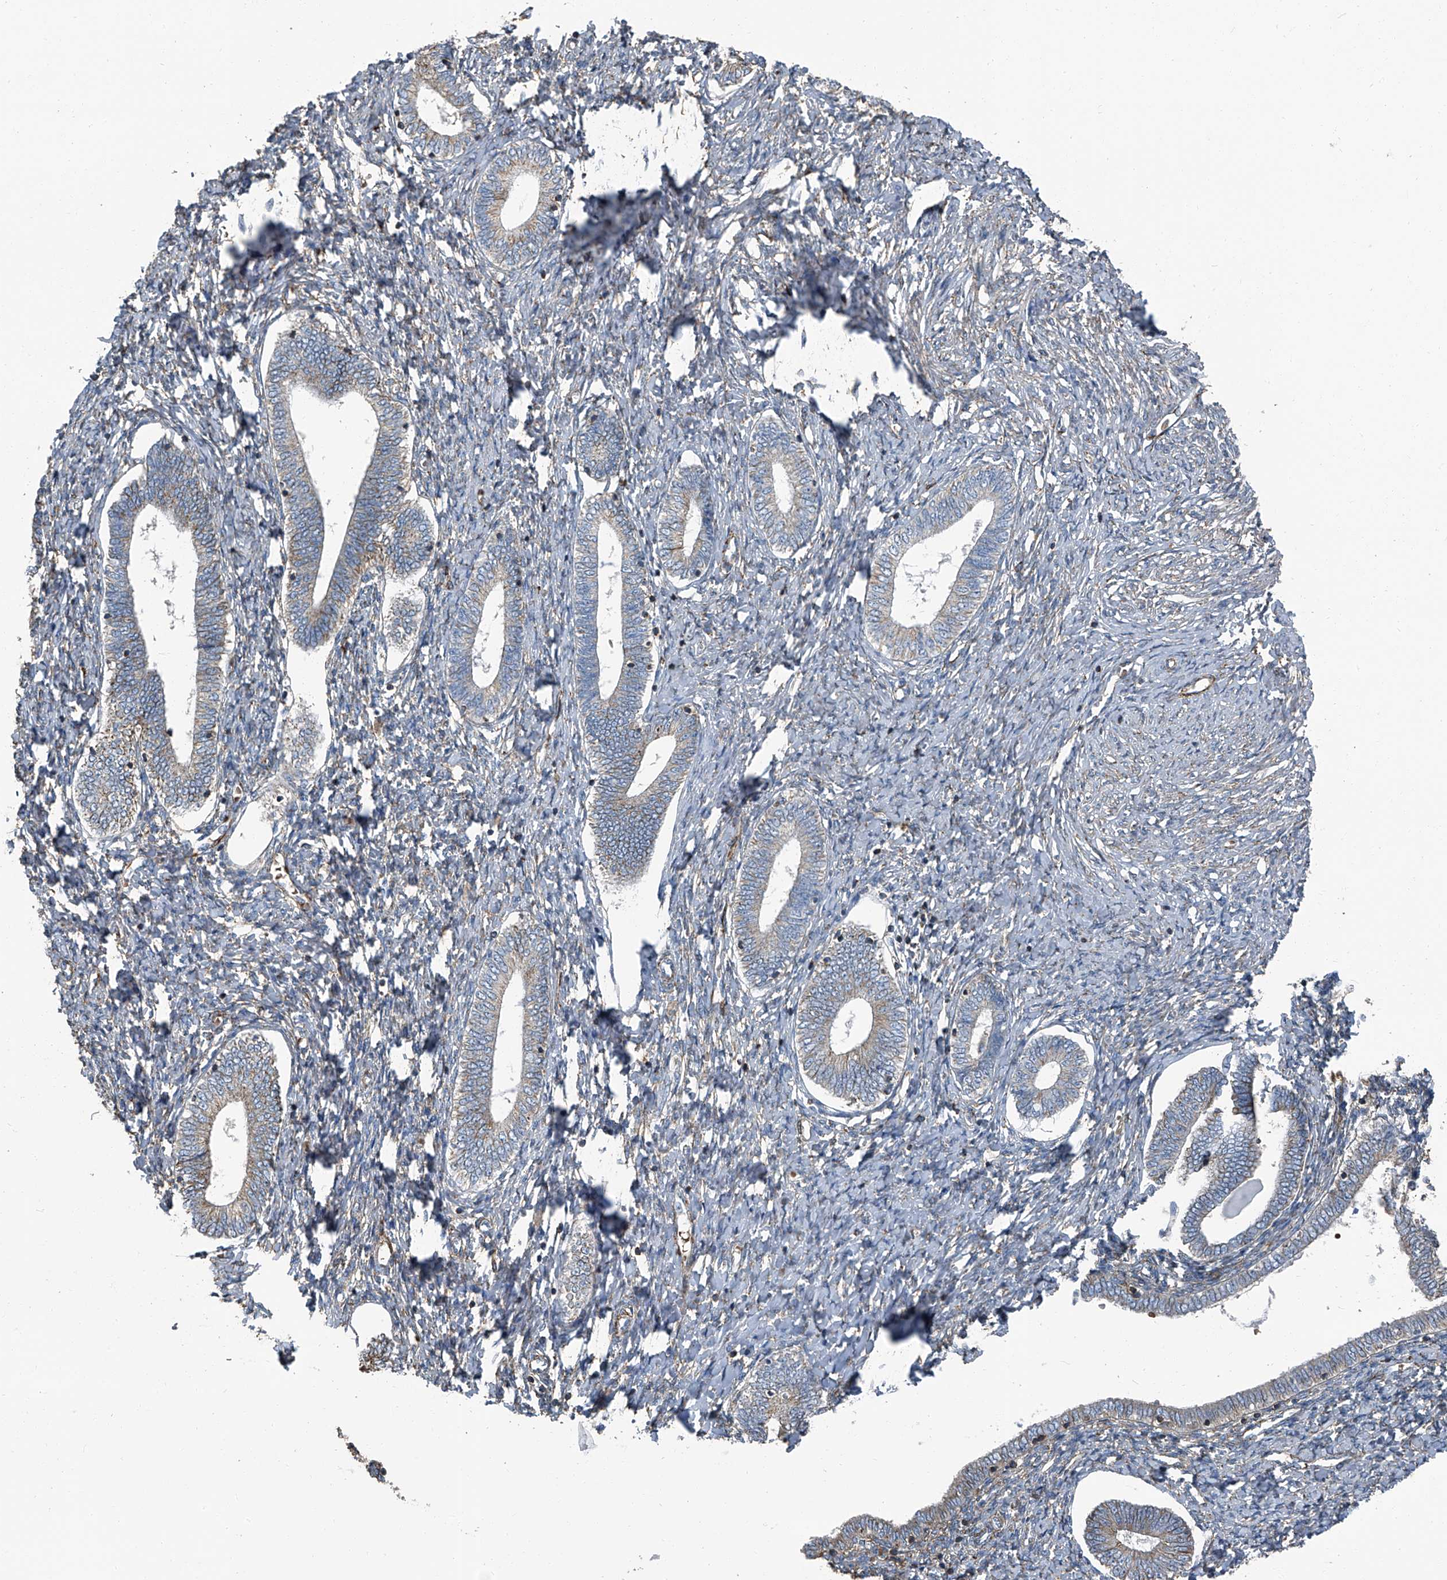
{"staining": {"intensity": "weak", "quantity": "25%-75%", "location": "cytoplasmic/membranous"}, "tissue": "endometrium", "cell_type": "Cells in endometrial stroma", "image_type": "normal", "snomed": [{"axis": "morphology", "description": "Normal tissue, NOS"}, {"axis": "topography", "description": "Endometrium"}], "caption": "Human endometrium stained for a protein (brown) demonstrates weak cytoplasmic/membranous positive positivity in approximately 25%-75% of cells in endometrial stroma.", "gene": "SEPTIN7", "patient": {"sex": "female", "age": 72}}